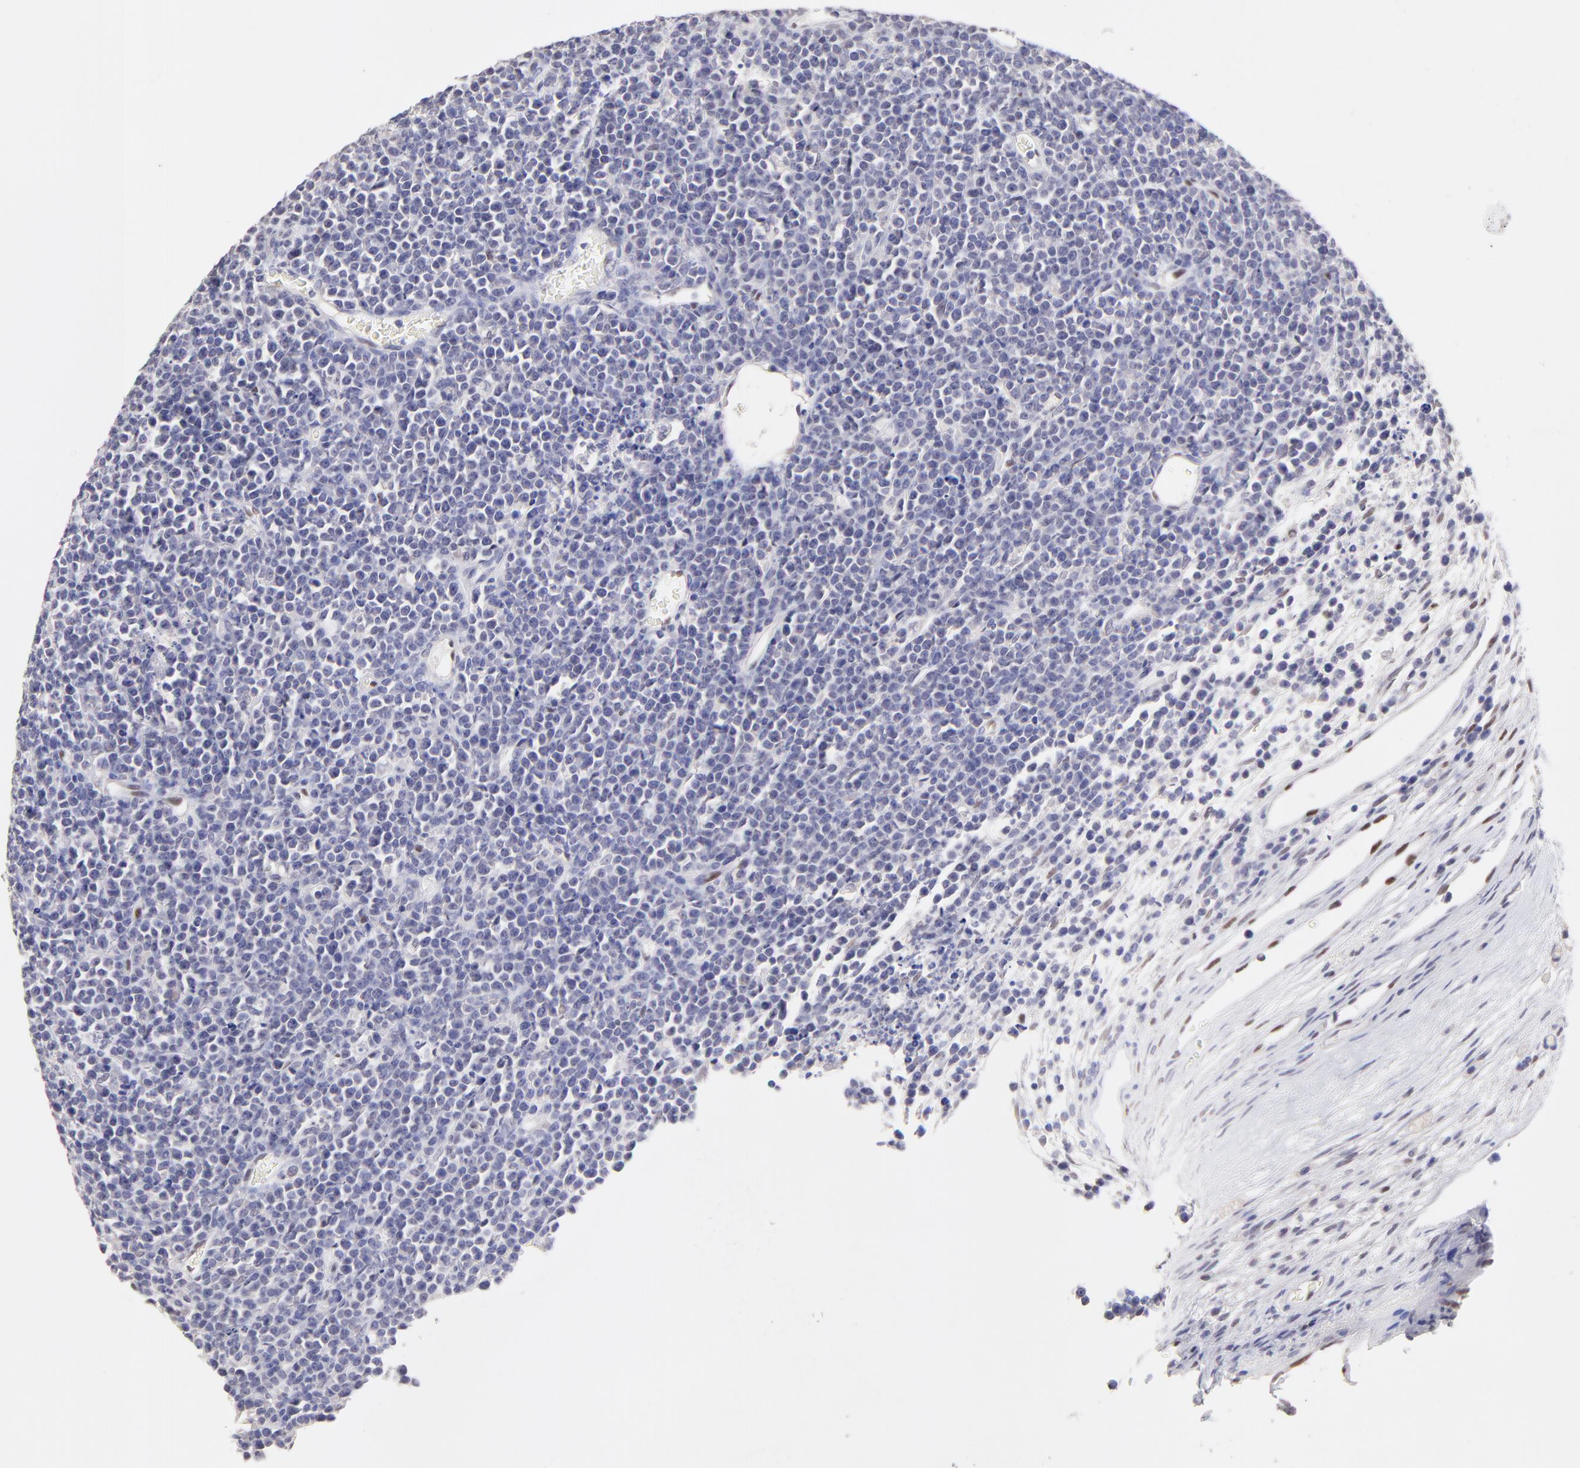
{"staining": {"intensity": "negative", "quantity": "none", "location": "none"}, "tissue": "lymphoma", "cell_type": "Tumor cells", "image_type": "cancer", "snomed": [{"axis": "morphology", "description": "Malignant lymphoma, non-Hodgkin's type, High grade"}, {"axis": "topography", "description": "Ovary"}], "caption": "This is an immunohistochemistry (IHC) photomicrograph of high-grade malignant lymphoma, non-Hodgkin's type. There is no expression in tumor cells.", "gene": "KLF4", "patient": {"sex": "female", "age": 56}}